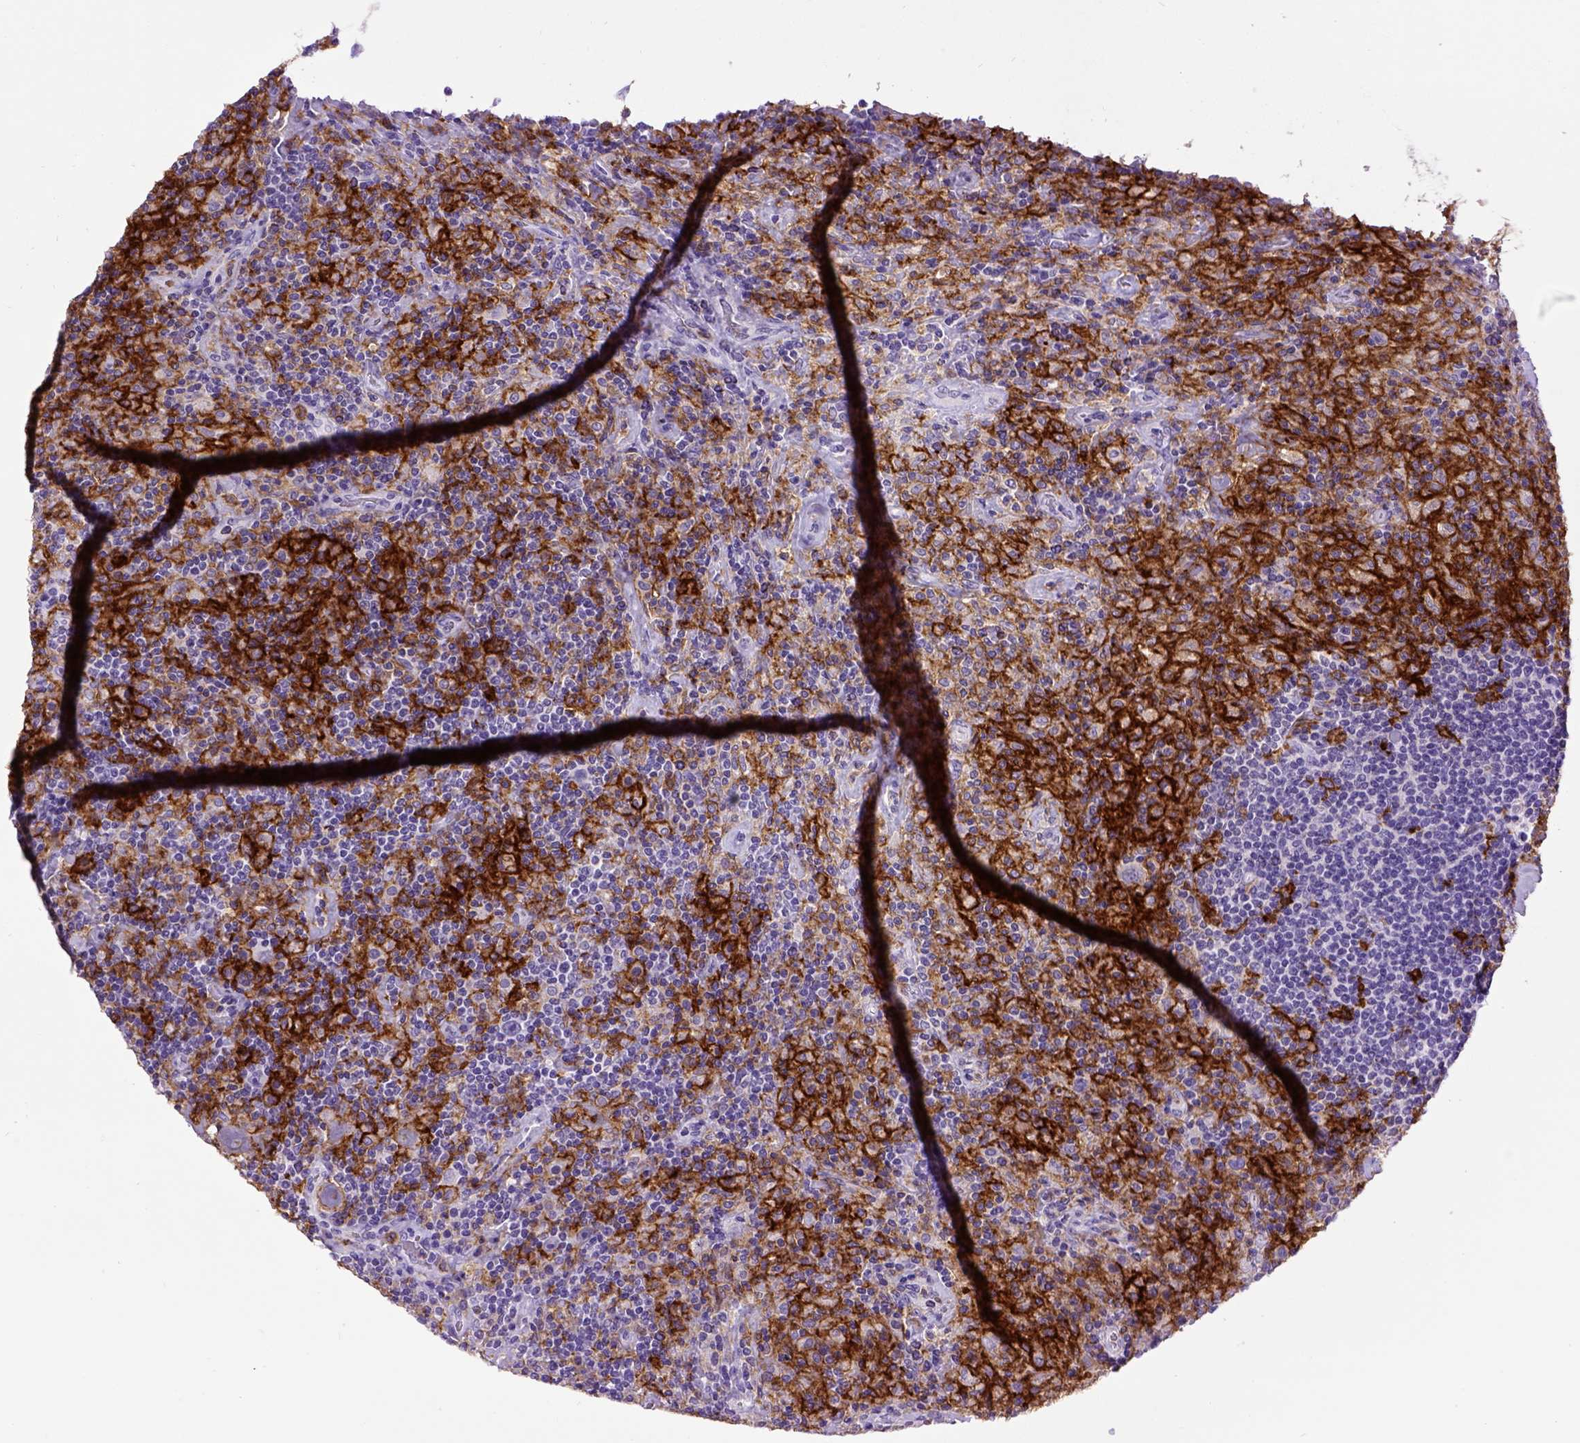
{"staining": {"intensity": "negative", "quantity": "none", "location": "none"}, "tissue": "lymphoma", "cell_type": "Tumor cells", "image_type": "cancer", "snomed": [{"axis": "morphology", "description": "Hodgkin's disease, NOS"}, {"axis": "topography", "description": "Lymph node"}], "caption": "An IHC image of lymphoma is shown. There is no staining in tumor cells of lymphoma.", "gene": "ITGAX", "patient": {"sex": "male", "age": 70}}